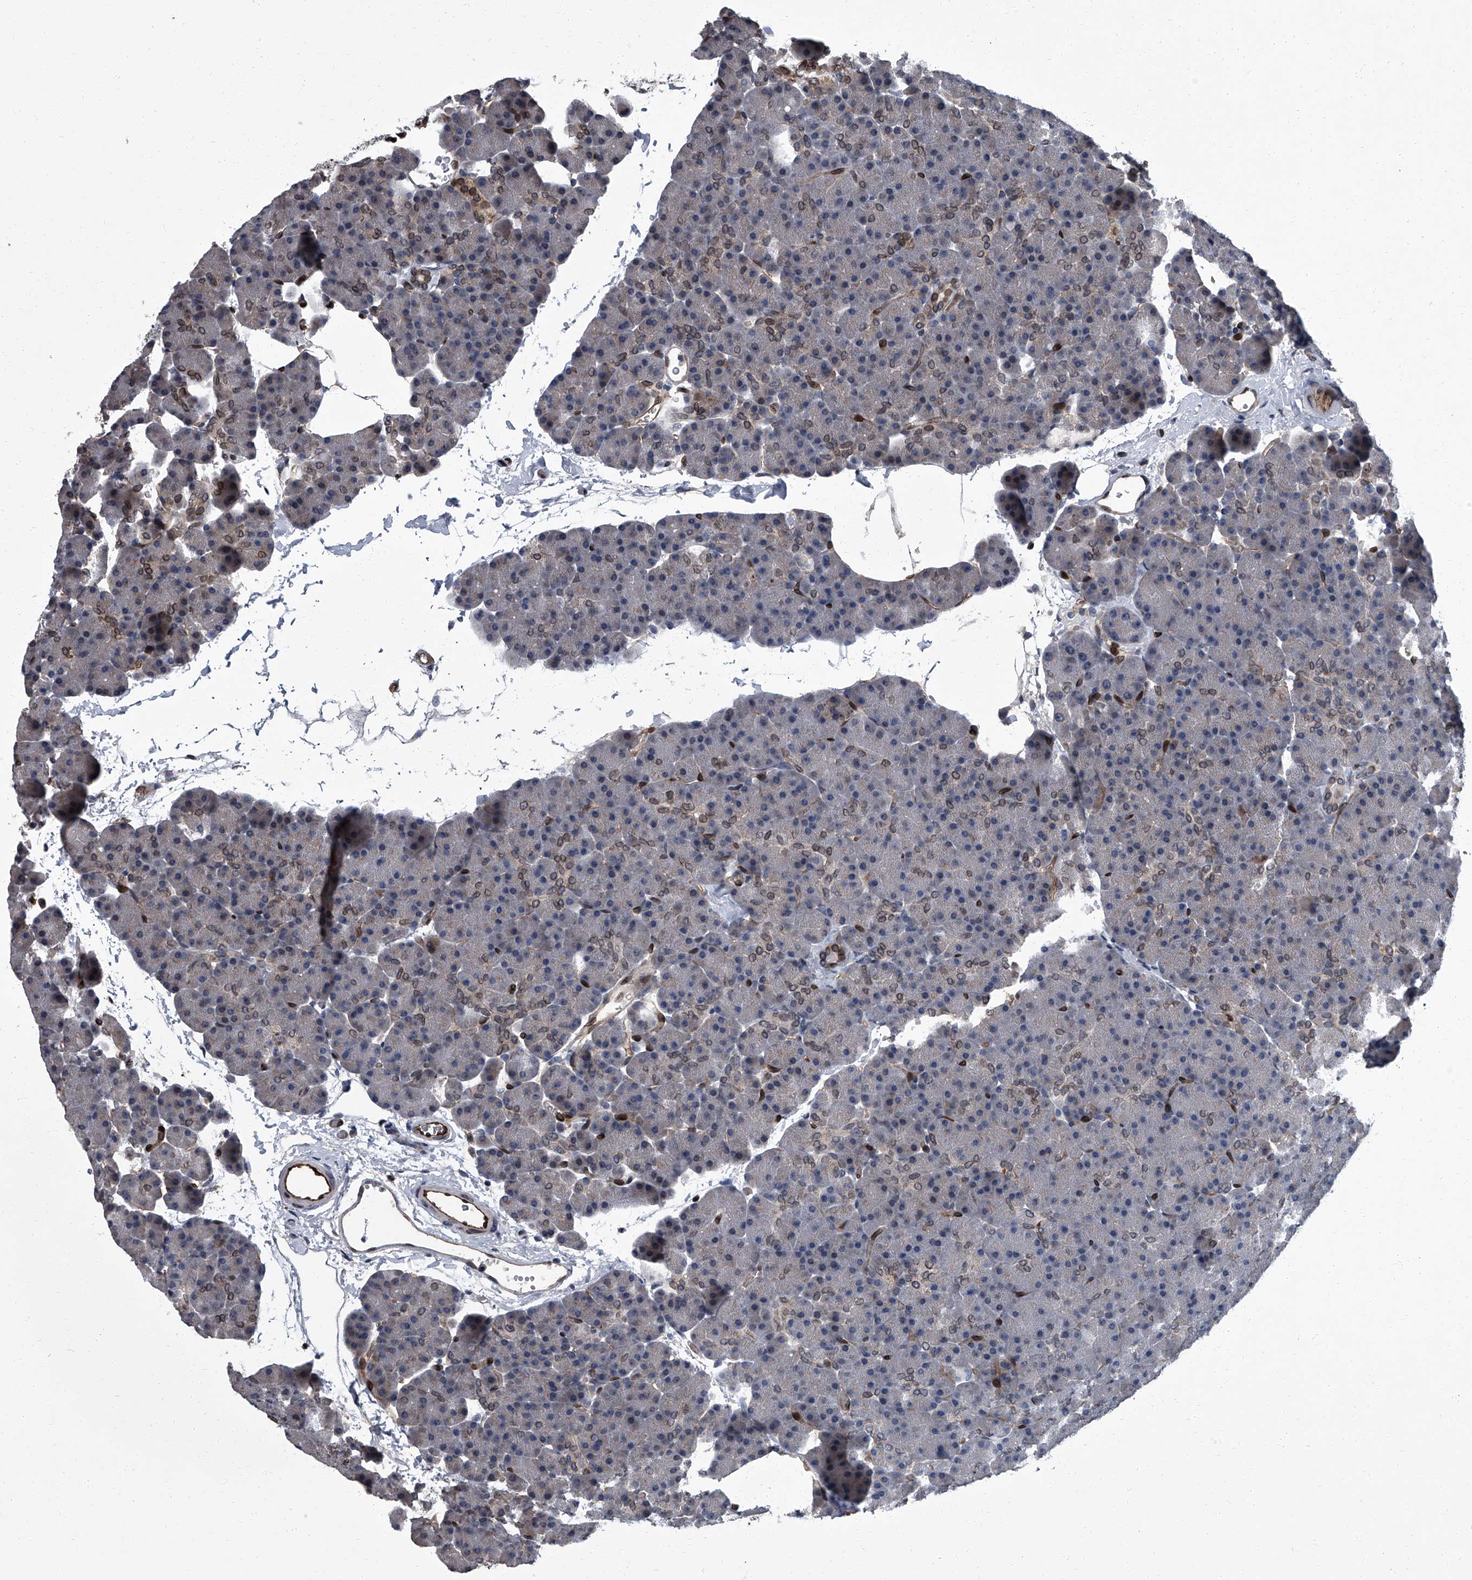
{"staining": {"intensity": "strong", "quantity": "<25%", "location": "cytoplasmic/membranous,nuclear"}, "tissue": "pancreas", "cell_type": "Exocrine glandular cells", "image_type": "normal", "snomed": [{"axis": "morphology", "description": "Normal tissue, NOS"}, {"axis": "morphology", "description": "Carcinoid, malignant, NOS"}, {"axis": "topography", "description": "Pancreas"}], "caption": "DAB (3,3'-diaminobenzidine) immunohistochemical staining of normal human pancreas shows strong cytoplasmic/membranous,nuclear protein staining in about <25% of exocrine glandular cells.", "gene": "LRRC8C", "patient": {"sex": "female", "age": 35}}